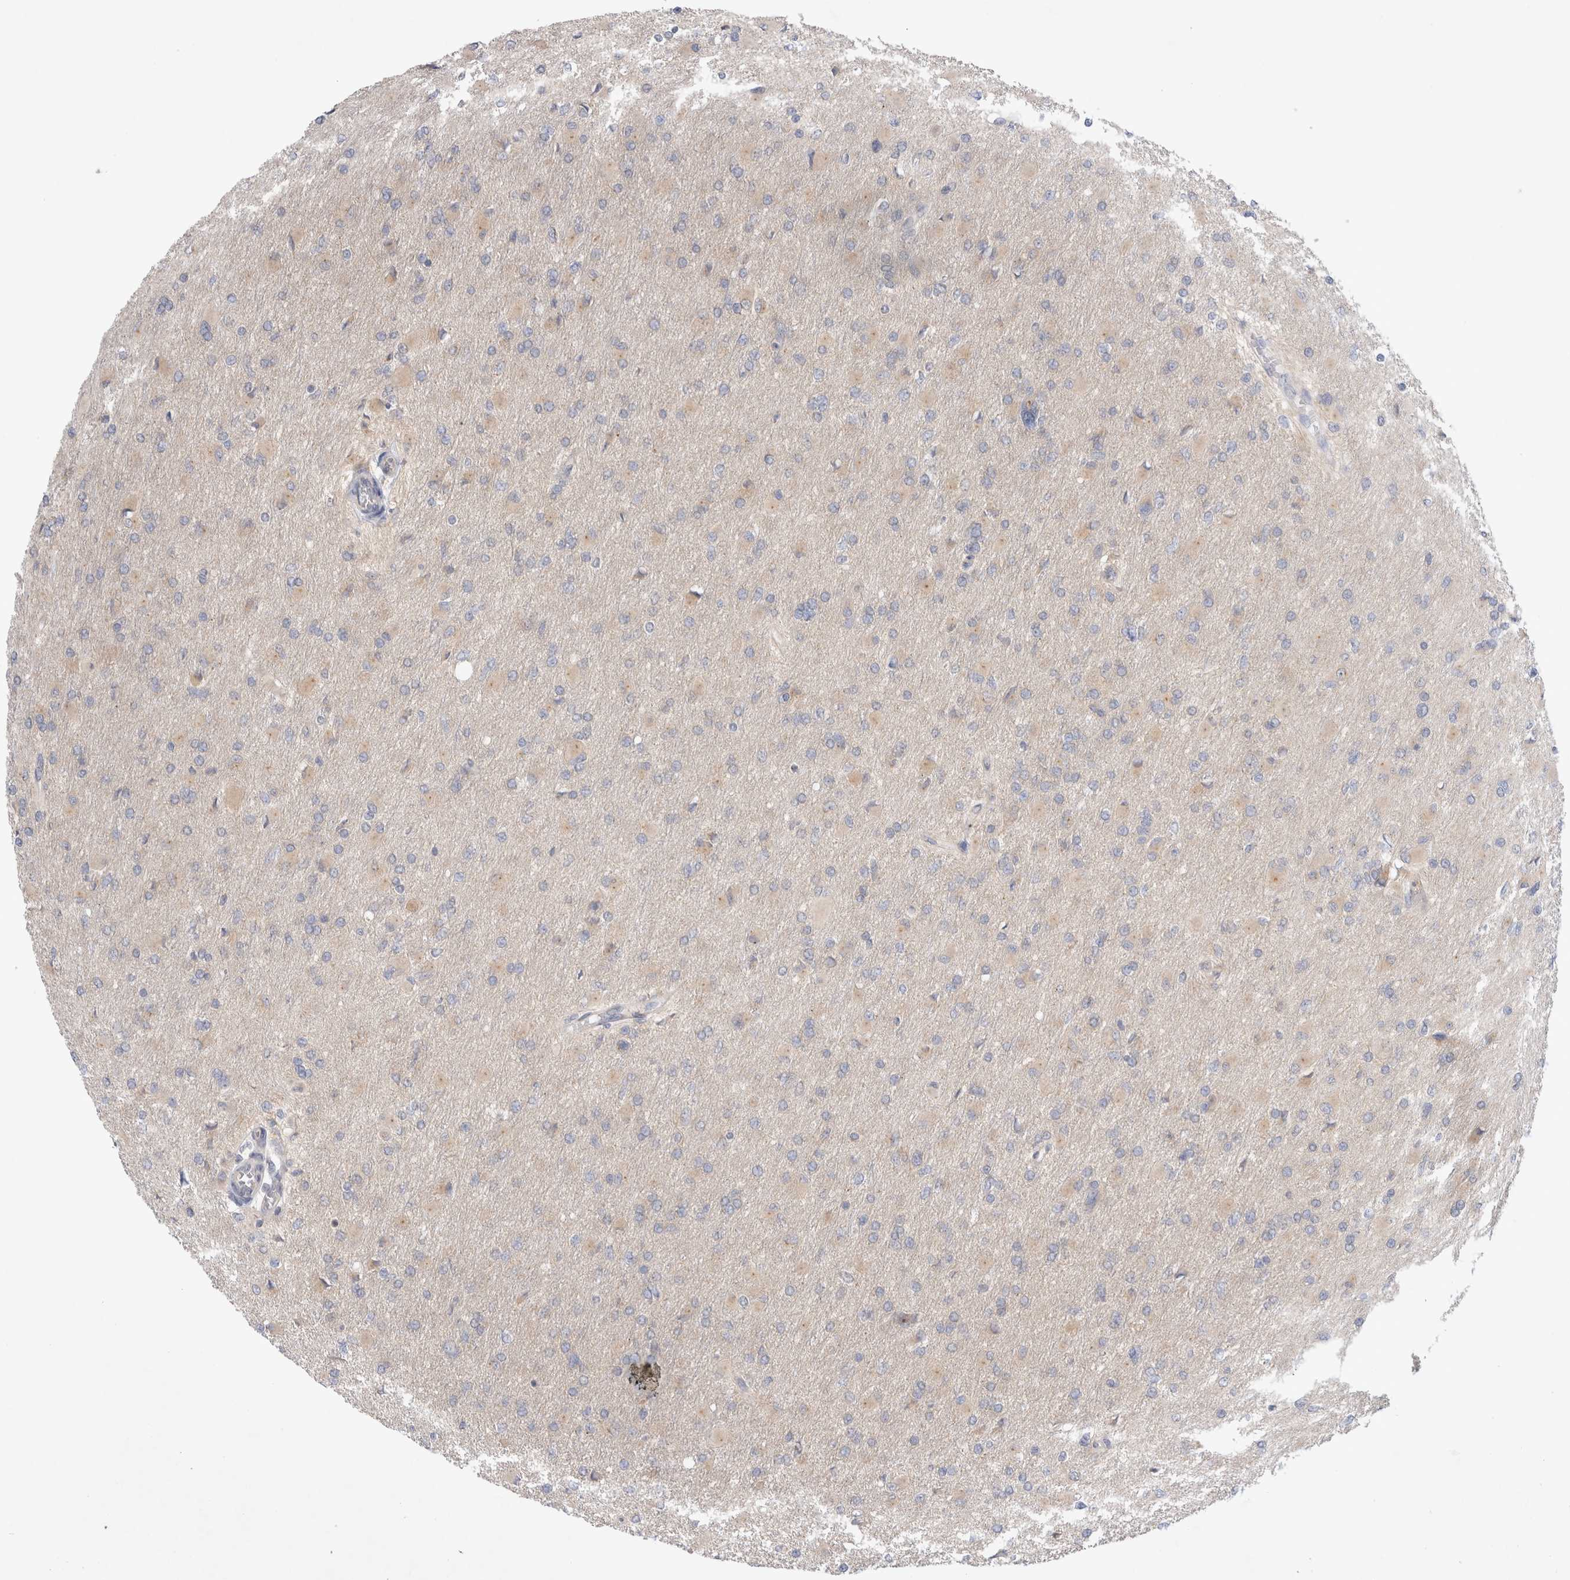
{"staining": {"intensity": "negative", "quantity": "none", "location": "none"}, "tissue": "glioma", "cell_type": "Tumor cells", "image_type": "cancer", "snomed": [{"axis": "morphology", "description": "Glioma, malignant, High grade"}, {"axis": "topography", "description": "Cerebral cortex"}], "caption": "IHC of glioma exhibits no expression in tumor cells. (IHC, brightfield microscopy, high magnification).", "gene": "IFT74", "patient": {"sex": "female", "age": 36}}